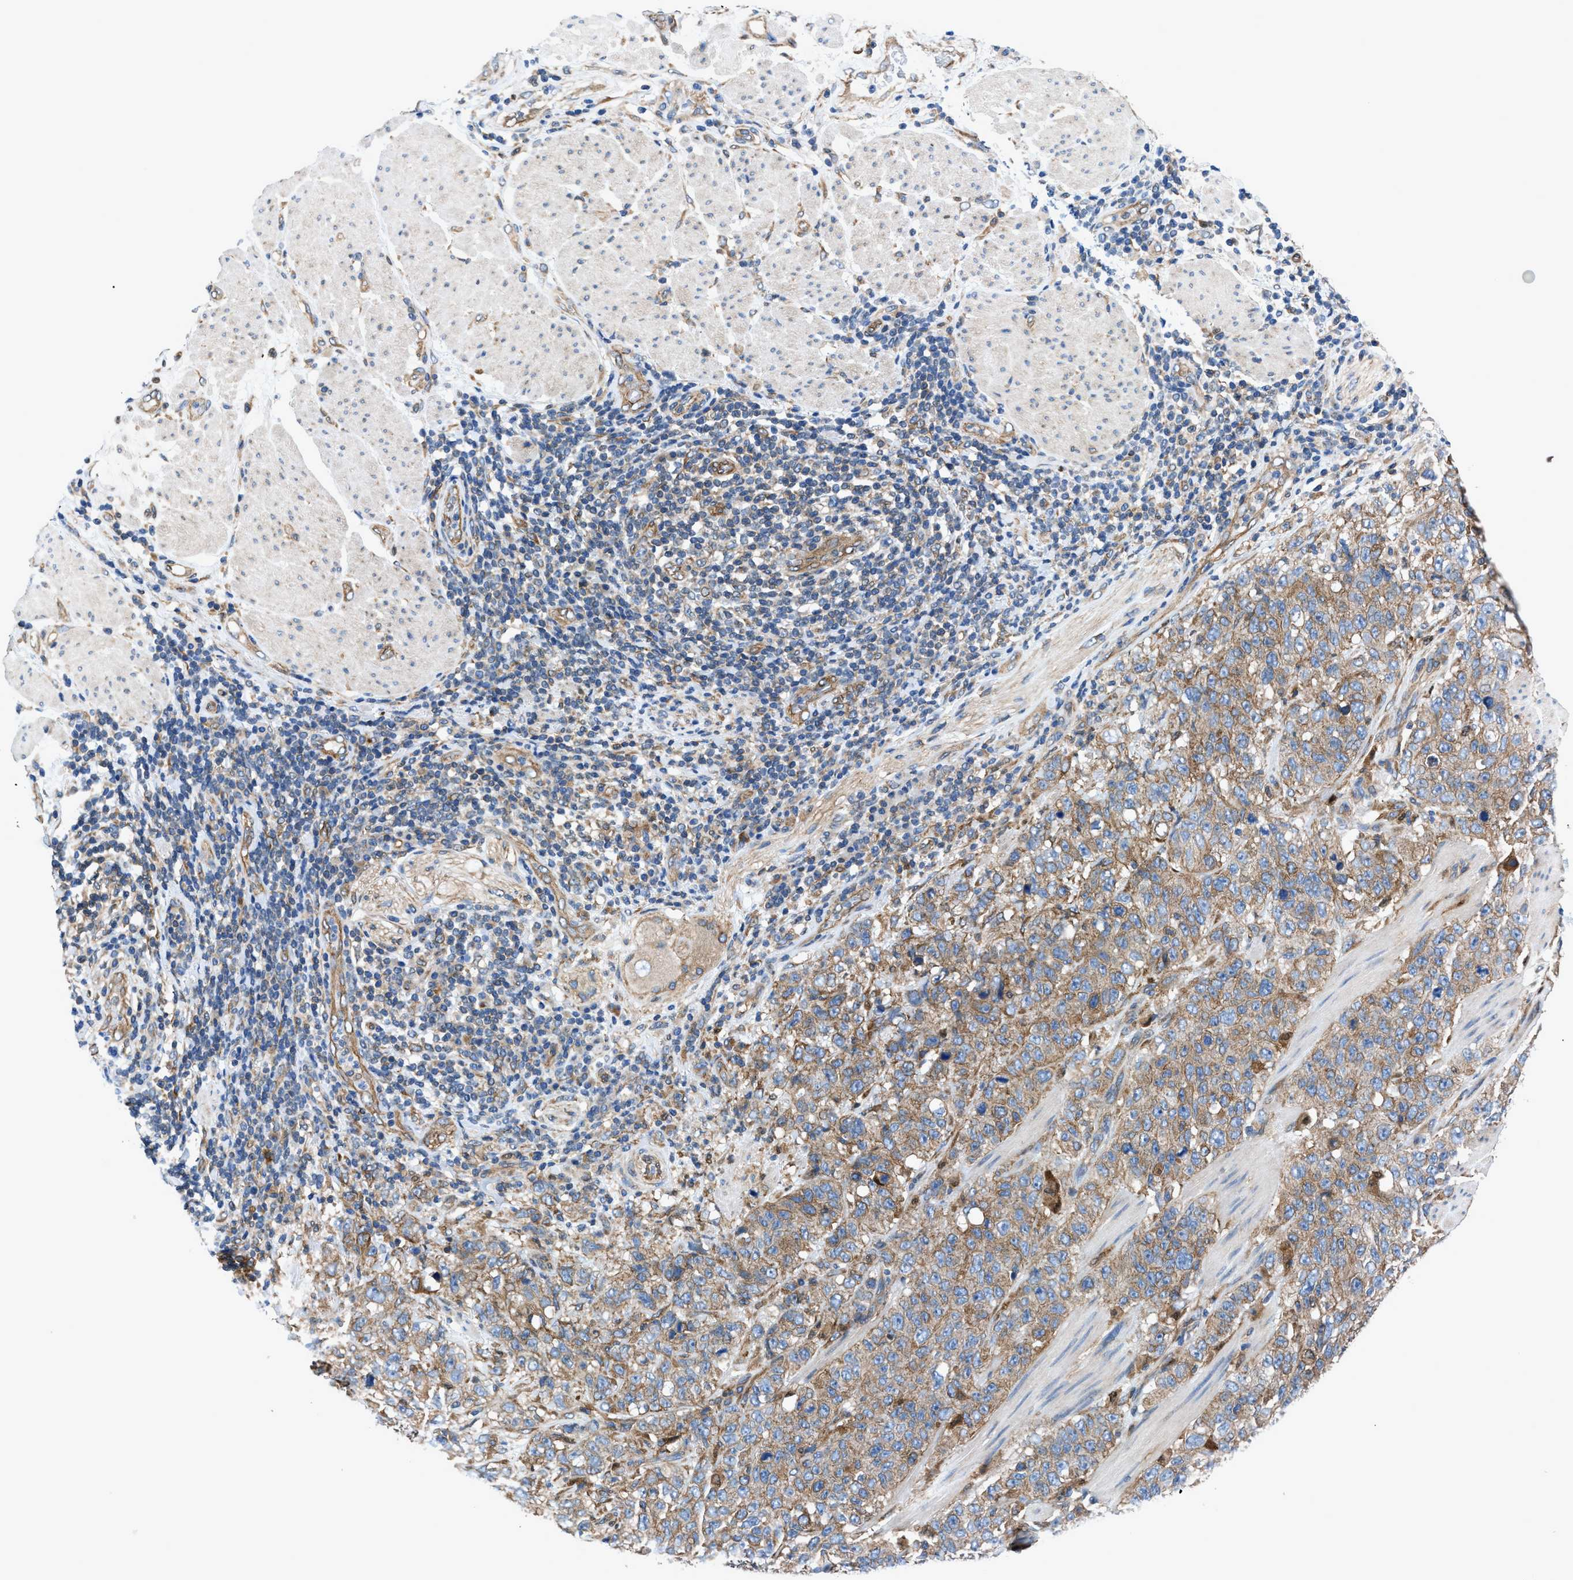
{"staining": {"intensity": "moderate", "quantity": ">75%", "location": "cytoplasmic/membranous"}, "tissue": "stomach cancer", "cell_type": "Tumor cells", "image_type": "cancer", "snomed": [{"axis": "morphology", "description": "Adenocarcinoma, NOS"}, {"axis": "topography", "description": "Stomach"}], "caption": "The photomicrograph exhibits immunohistochemical staining of stomach cancer. There is moderate cytoplasmic/membranous expression is present in approximately >75% of tumor cells.", "gene": "DMAC1", "patient": {"sex": "male", "age": 48}}